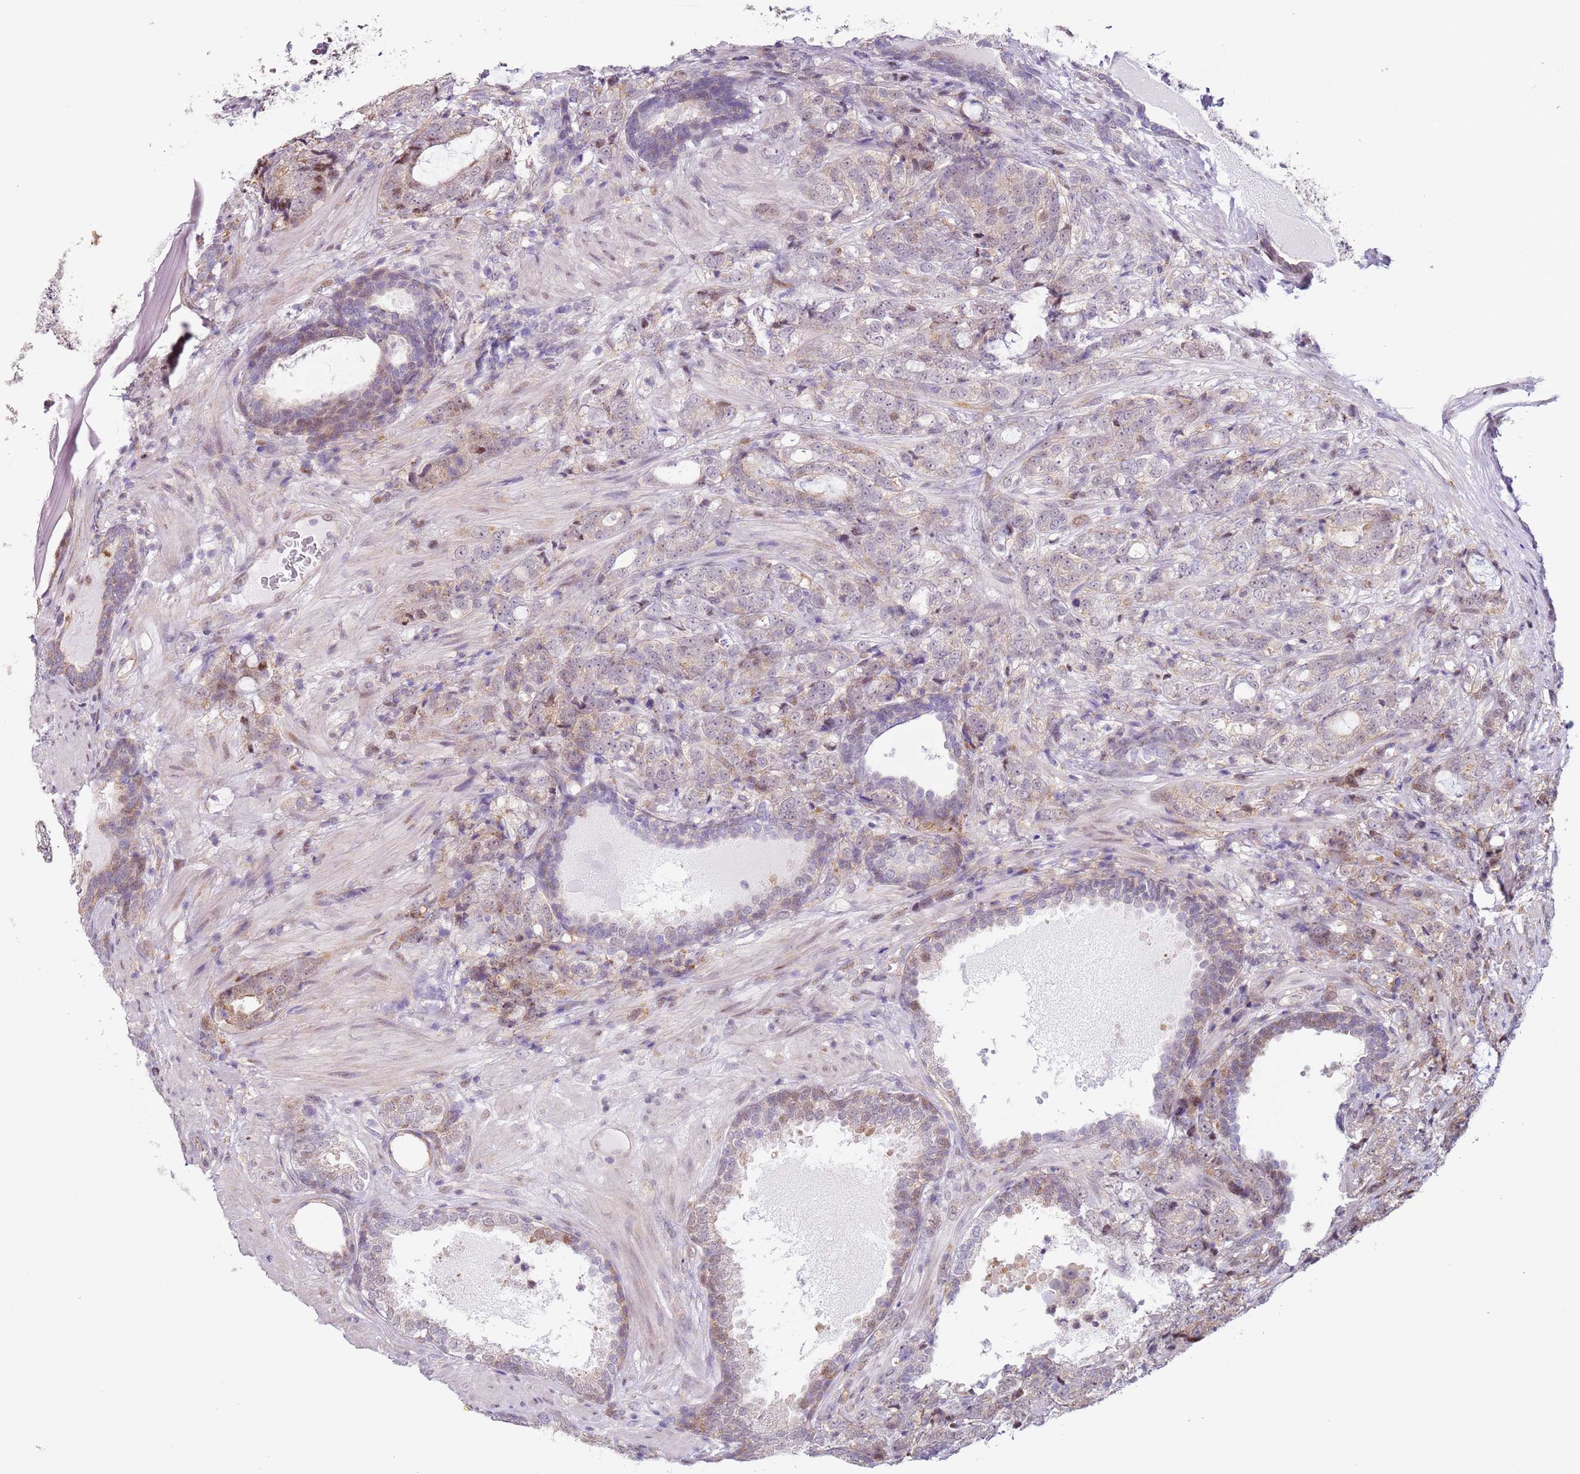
{"staining": {"intensity": "negative", "quantity": "none", "location": "none"}, "tissue": "prostate cancer", "cell_type": "Tumor cells", "image_type": "cancer", "snomed": [{"axis": "morphology", "description": "Adenocarcinoma, High grade"}, {"axis": "topography", "description": "Prostate"}], "caption": "Image shows no significant protein expression in tumor cells of prostate cancer (high-grade adenocarcinoma).", "gene": "PSMD4", "patient": {"sex": "male", "age": 67}}